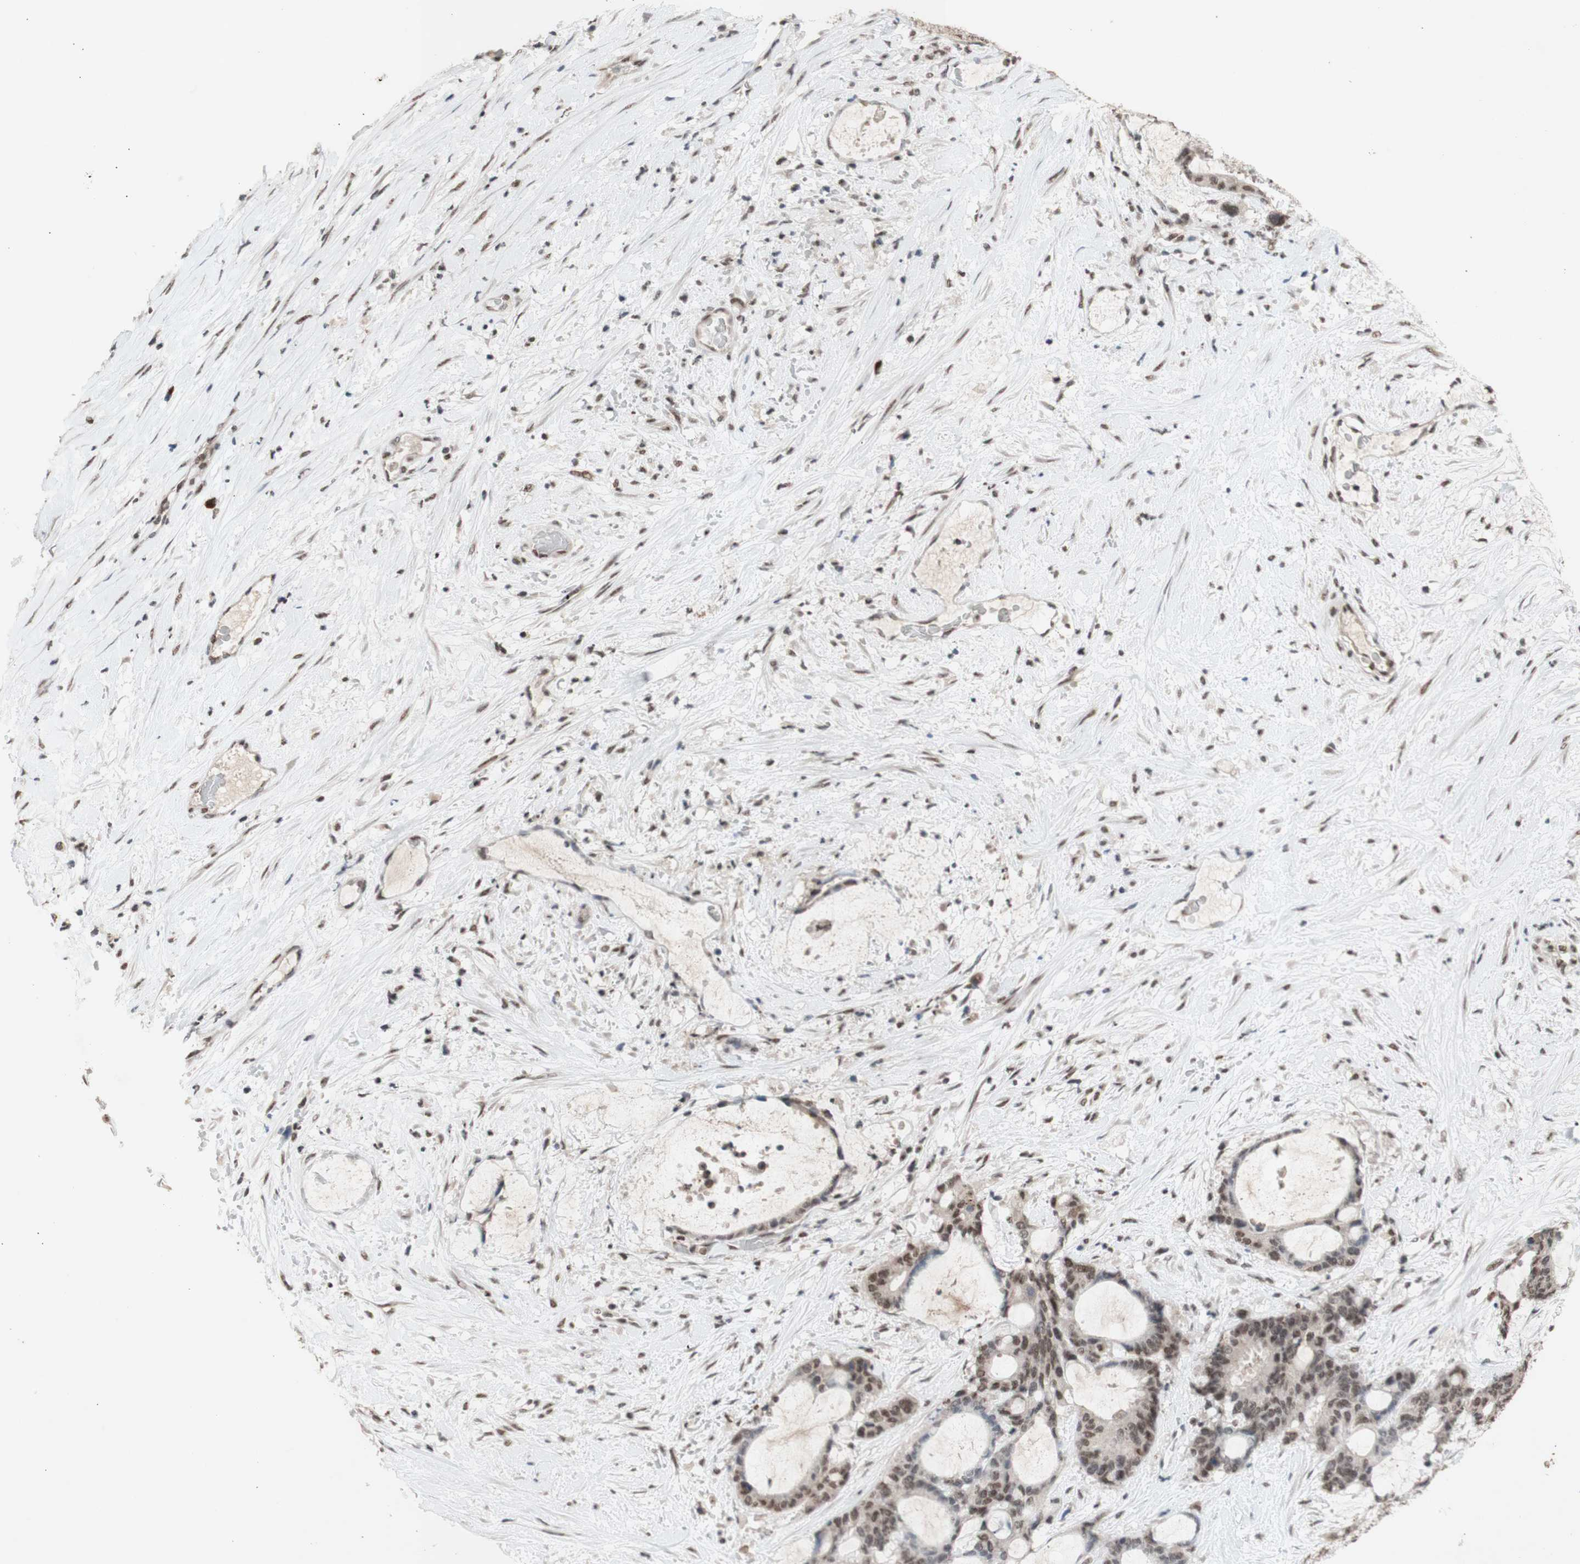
{"staining": {"intensity": "weak", "quantity": ">75%", "location": "nuclear"}, "tissue": "liver cancer", "cell_type": "Tumor cells", "image_type": "cancer", "snomed": [{"axis": "morphology", "description": "Cholangiocarcinoma"}, {"axis": "topography", "description": "Liver"}], "caption": "Brown immunohistochemical staining in human liver cancer (cholangiocarcinoma) exhibits weak nuclear expression in about >75% of tumor cells.", "gene": "SFPQ", "patient": {"sex": "female", "age": 73}}